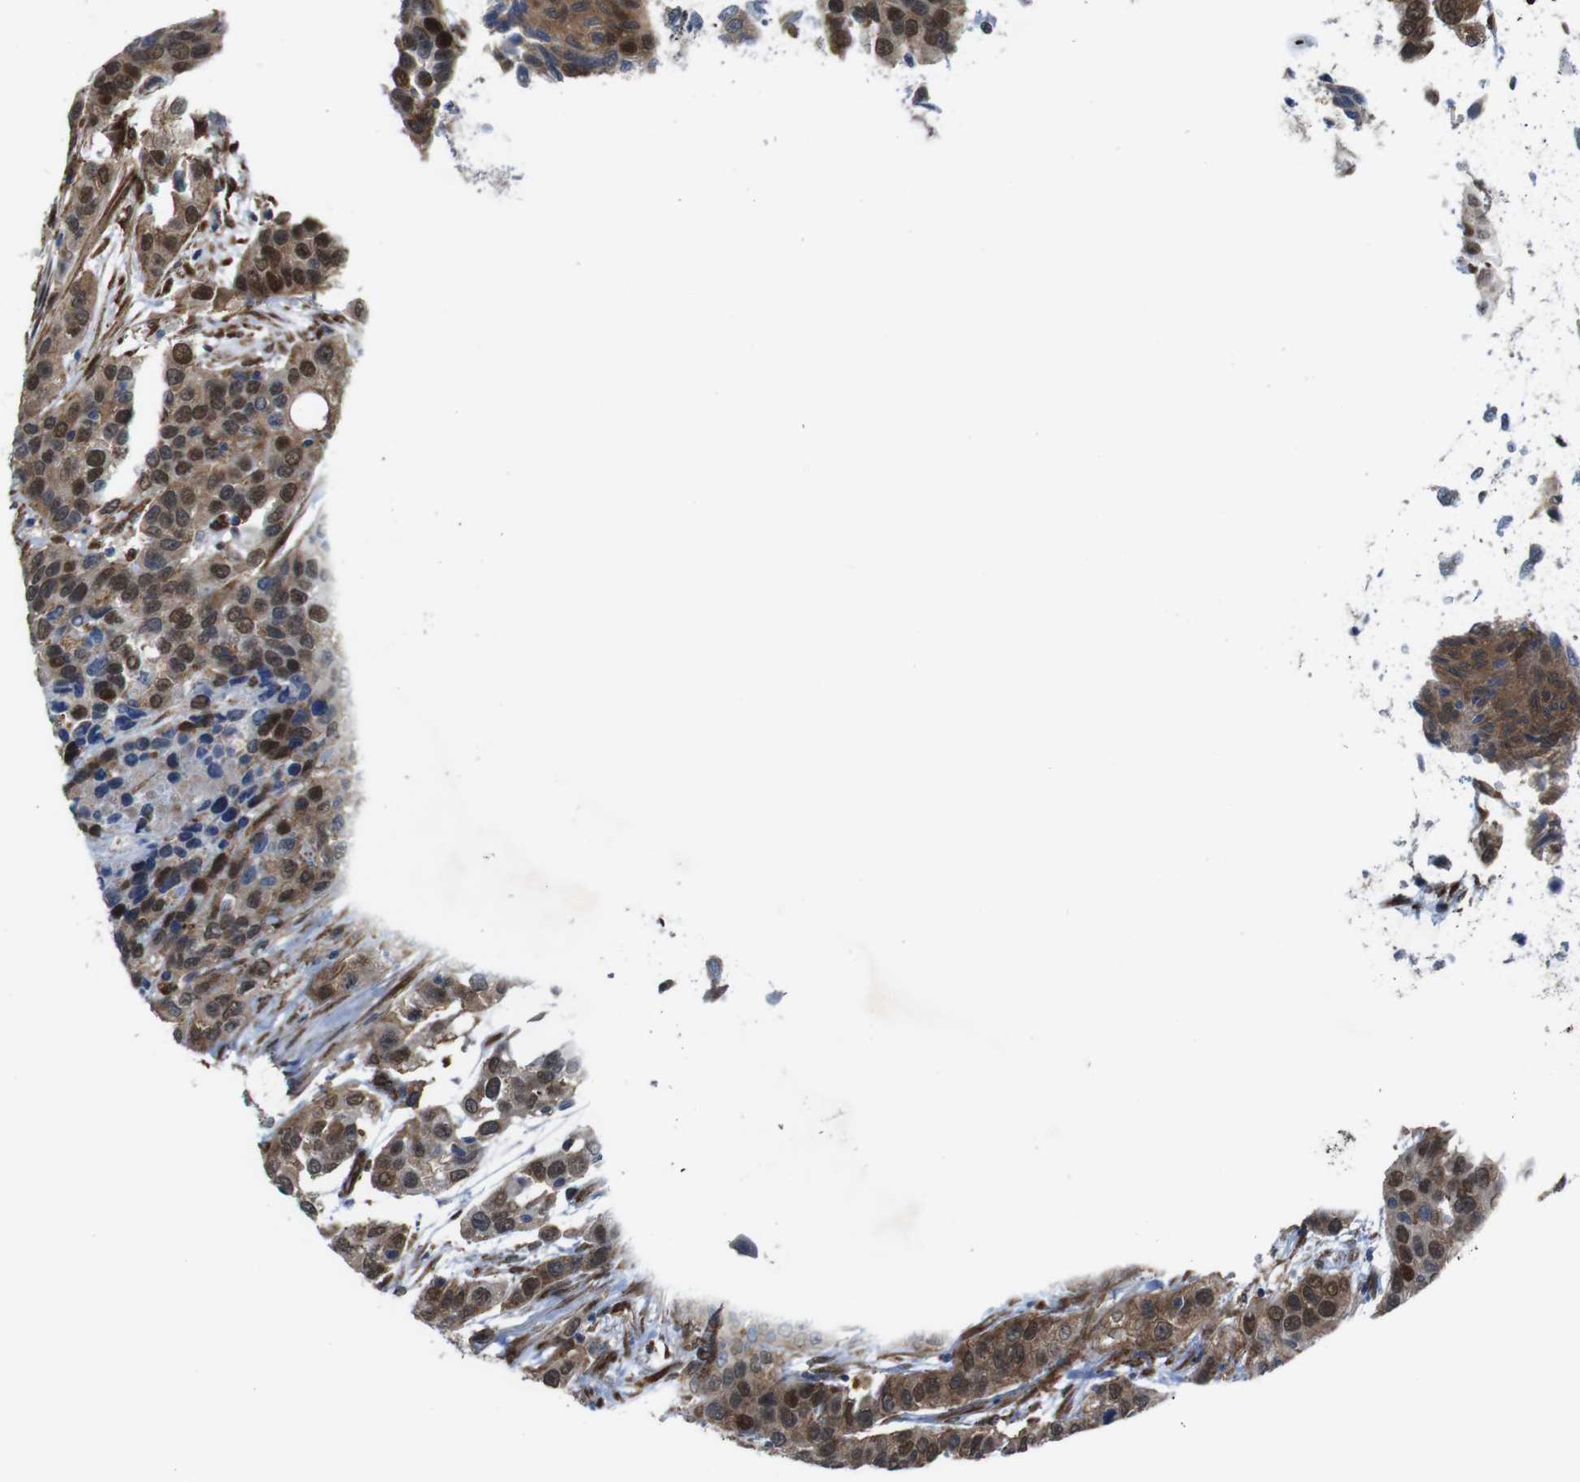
{"staining": {"intensity": "moderate", "quantity": ">75%", "location": "cytoplasmic/membranous,nuclear"}, "tissue": "urothelial cancer", "cell_type": "Tumor cells", "image_type": "cancer", "snomed": [{"axis": "morphology", "description": "Urothelial carcinoma, High grade"}, {"axis": "topography", "description": "Urinary bladder"}], "caption": "Immunohistochemical staining of high-grade urothelial carcinoma displays moderate cytoplasmic/membranous and nuclear protein staining in about >75% of tumor cells.", "gene": "PTGER4", "patient": {"sex": "female", "age": 80}}